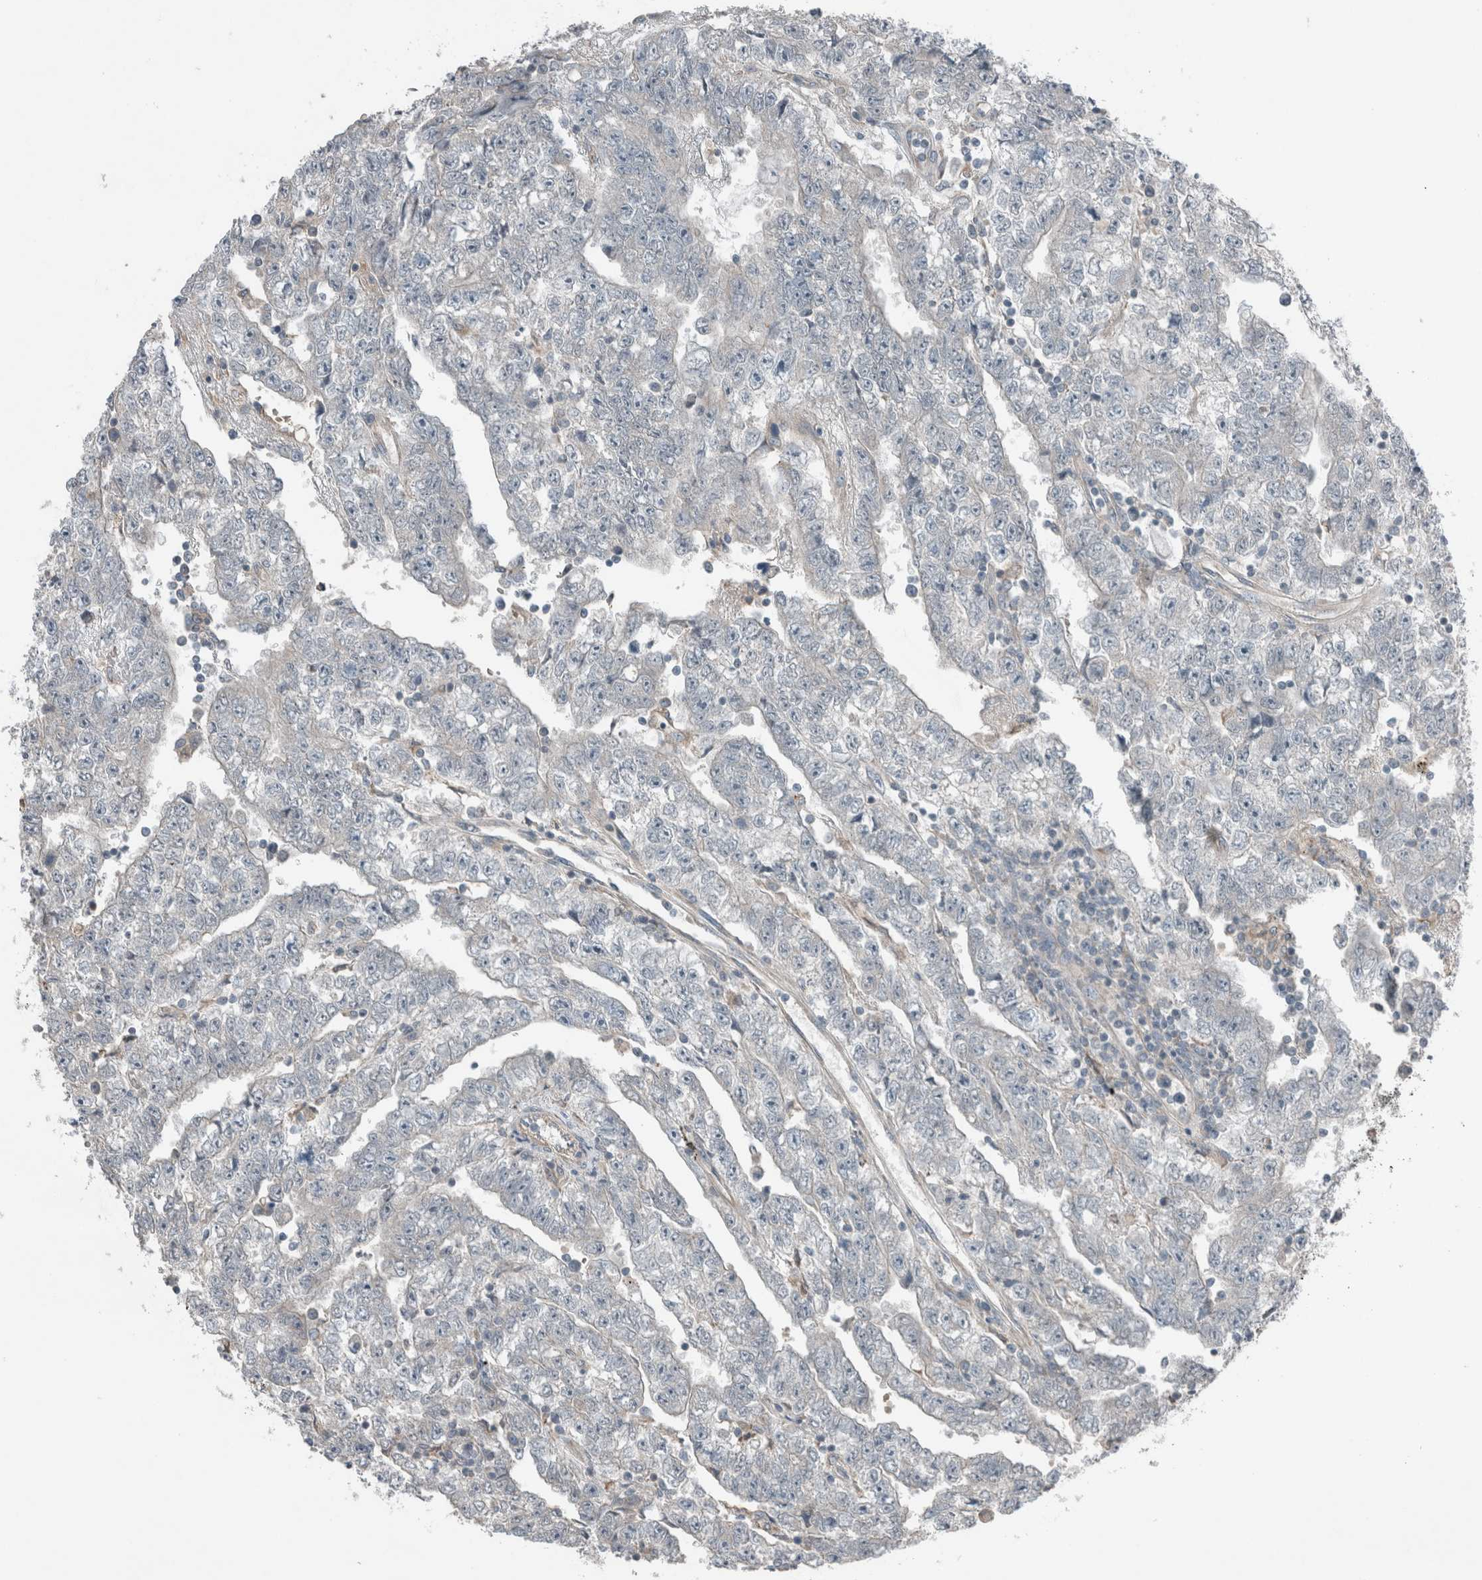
{"staining": {"intensity": "negative", "quantity": "none", "location": "none"}, "tissue": "testis cancer", "cell_type": "Tumor cells", "image_type": "cancer", "snomed": [{"axis": "morphology", "description": "Carcinoma, Embryonal, NOS"}, {"axis": "topography", "description": "Testis"}], "caption": "DAB (3,3'-diaminobenzidine) immunohistochemical staining of testis cancer (embryonal carcinoma) shows no significant expression in tumor cells.", "gene": "JADE2", "patient": {"sex": "male", "age": 25}}